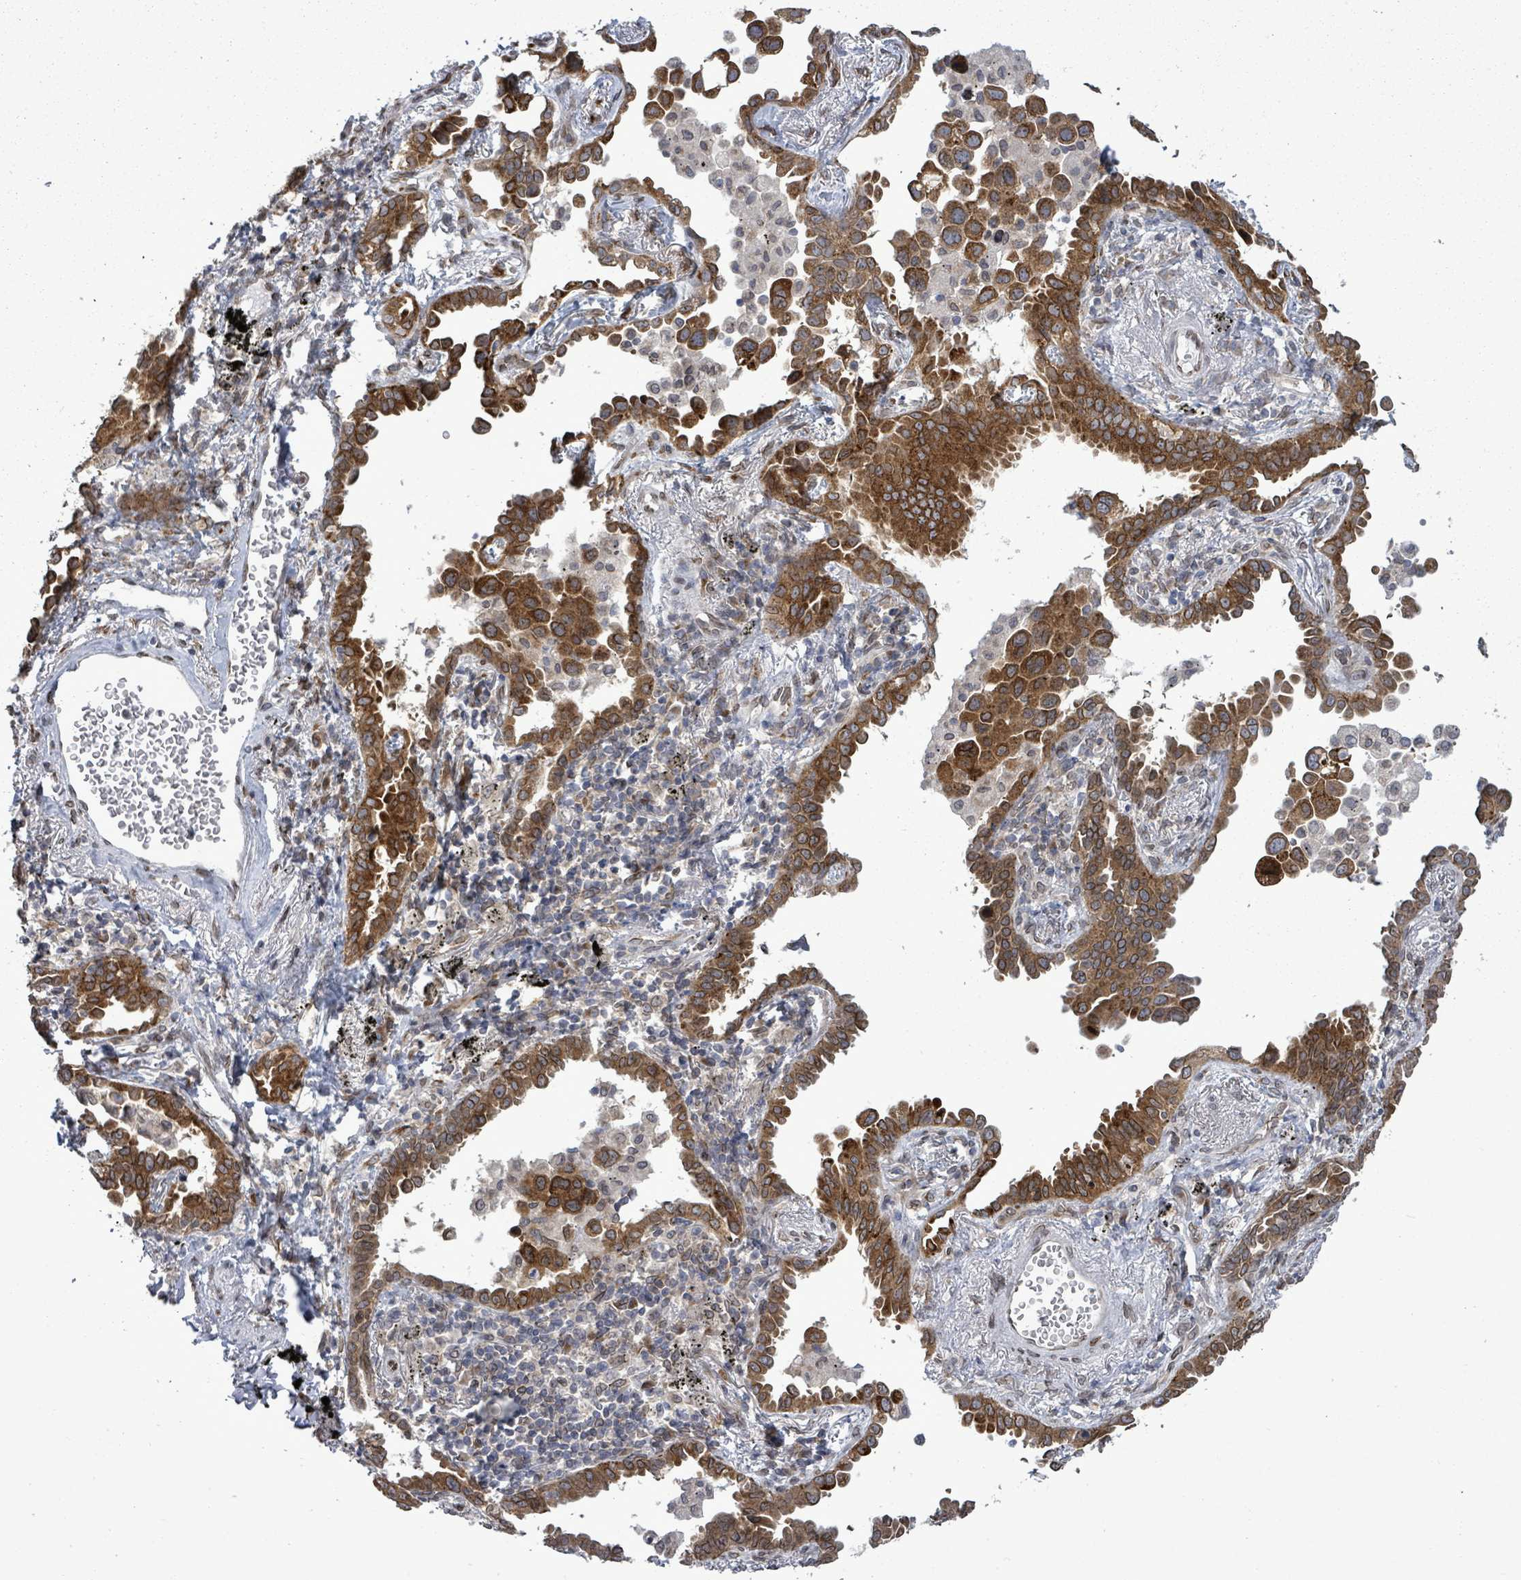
{"staining": {"intensity": "strong", "quantity": ">75%", "location": "cytoplasmic/membranous"}, "tissue": "lung cancer", "cell_type": "Tumor cells", "image_type": "cancer", "snomed": [{"axis": "morphology", "description": "Adenocarcinoma, NOS"}, {"axis": "topography", "description": "Lung"}], "caption": "IHC photomicrograph of neoplastic tissue: lung cancer stained using IHC exhibits high levels of strong protein expression localized specifically in the cytoplasmic/membranous of tumor cells, appearing as a cytoplasmic/membranous brown color.", "gene": "ARFGAP1", "patient": {"sex": "male", "age": 67}}